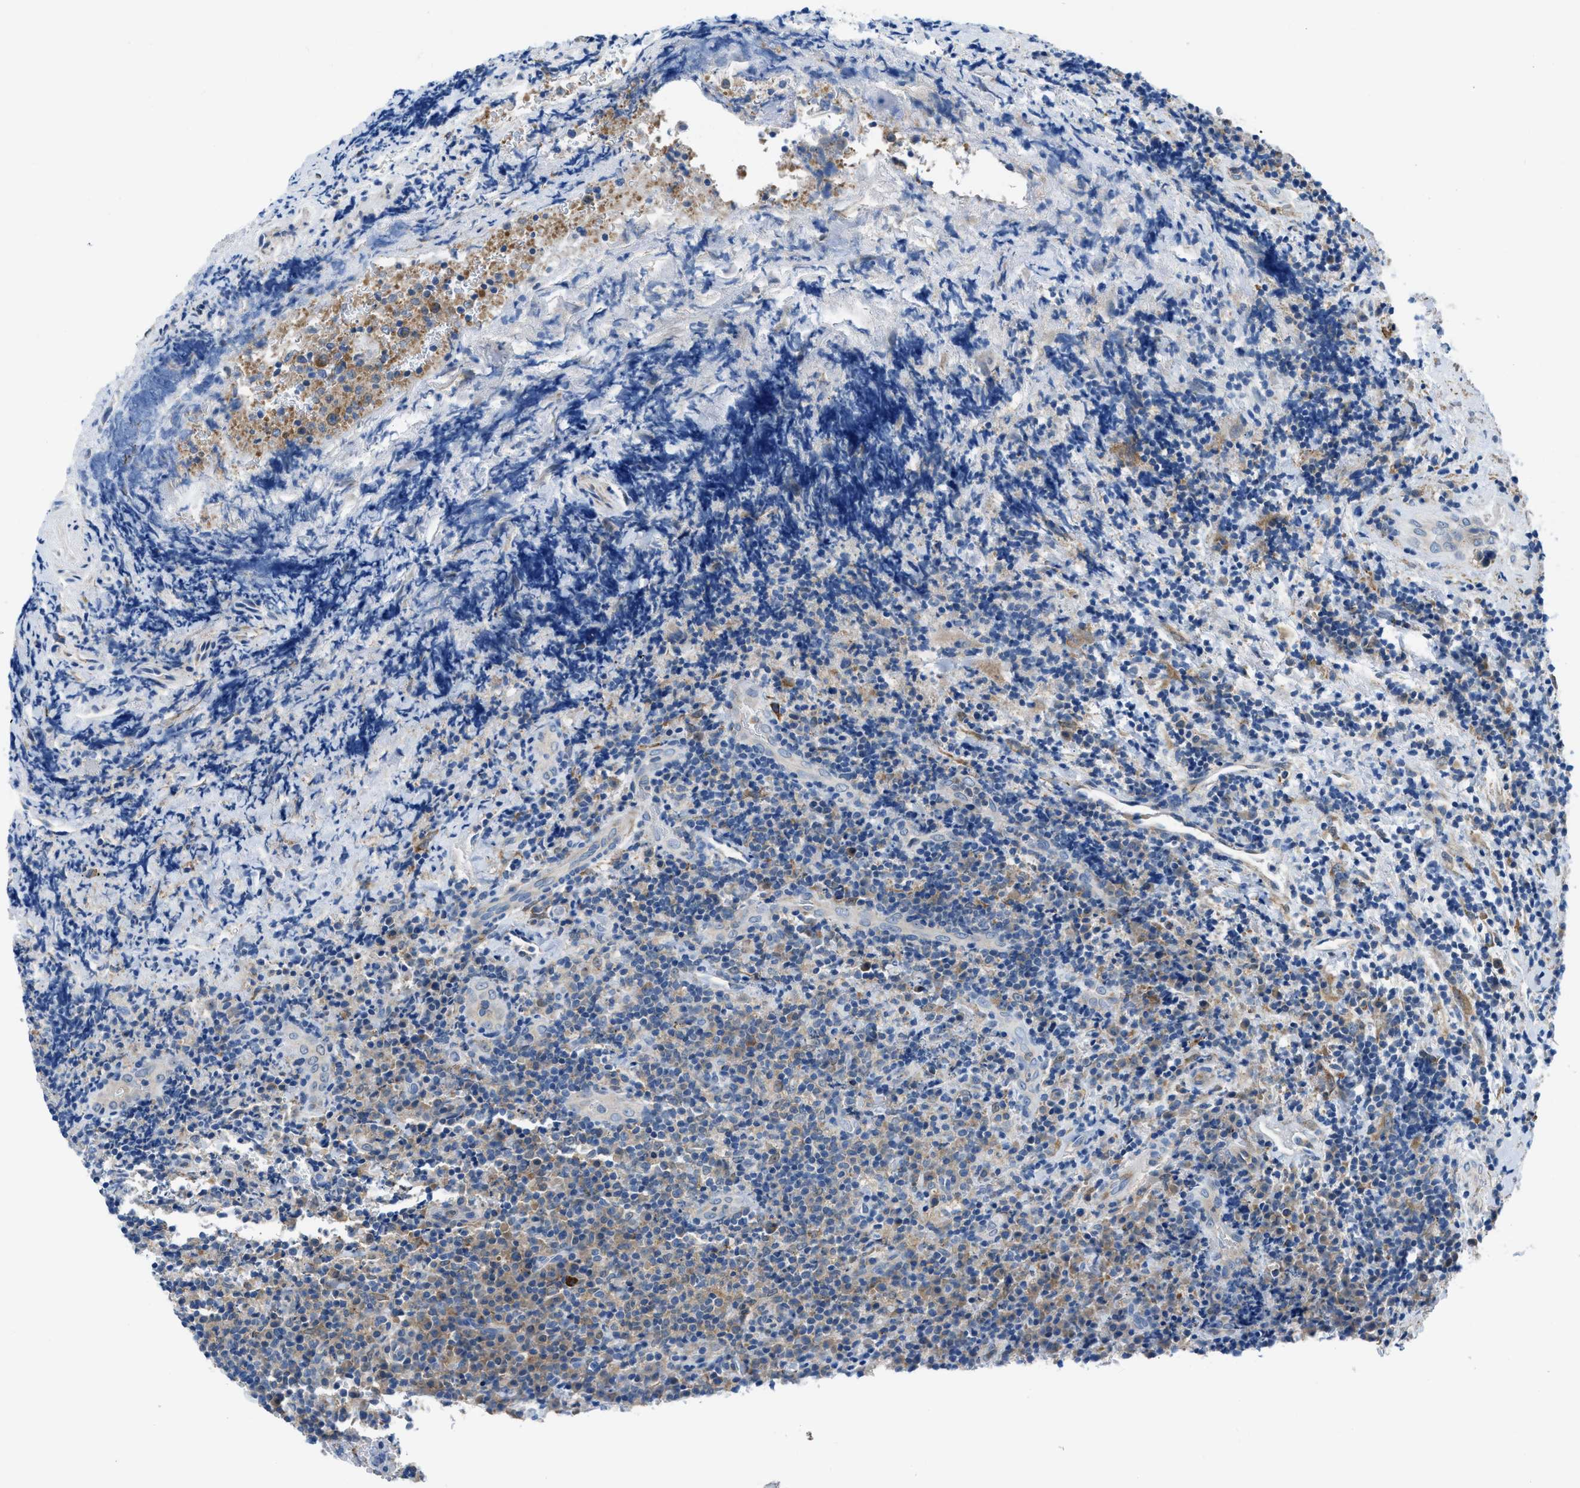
{"staining": {"intensity": "weak", "quantity": "25%-75%", "location": "cytoplasmic/membranous"}, "tissue": "lymphoma", "cell_type": "Tumor cells", "image_type": "cancer", "snomed": [{"axis": "morphology", "description": "Malignant lymphoma, non-Hodgkin's type, High grade"}, {"axis": "topography", "description": "Tonsil"}], "caption": "Tumor cells demonstrate weak cytoplasmic/membranous positivity in about 25%-75% of cells in lymphoma.", "gene": "BNC2", "patient": {"sex": "female", "age": 36}}